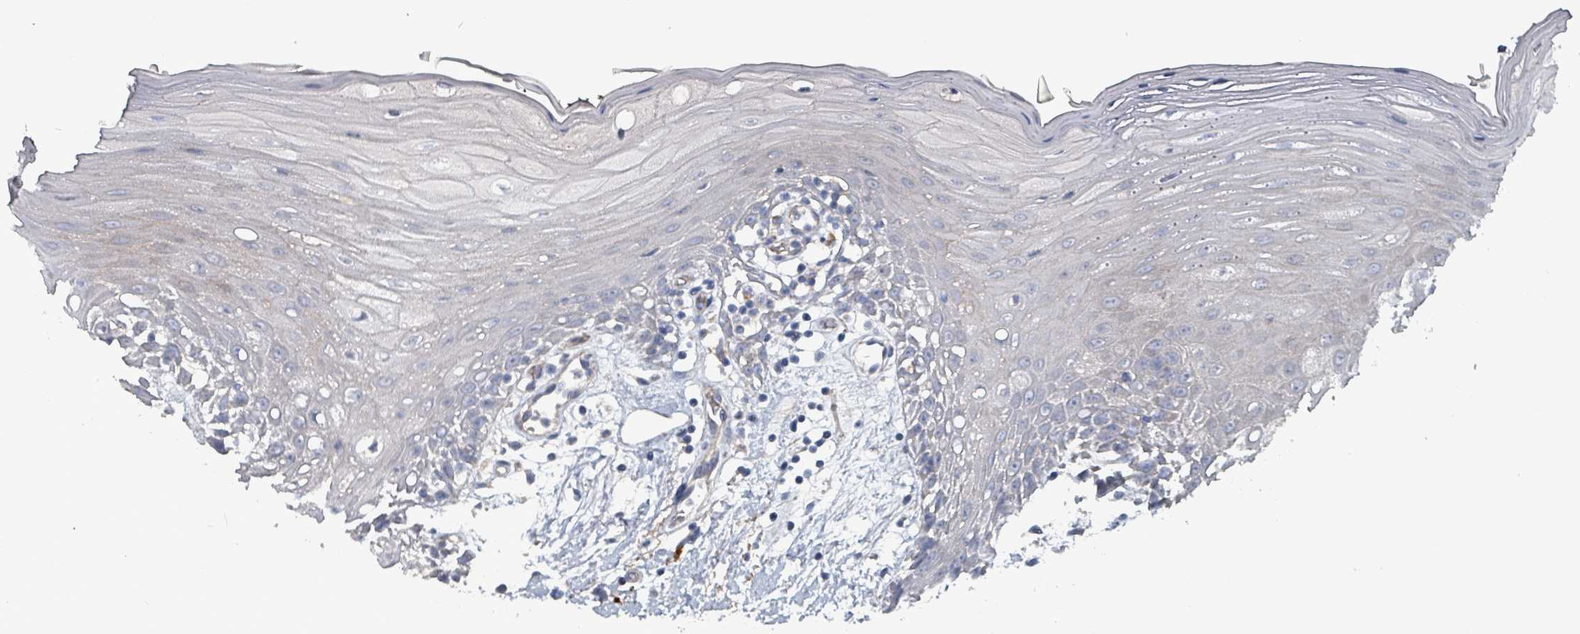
{"staining": {"intensity": "weak", "quantity": "<25%", "location": "cytoplasmic/membranous"}, "tissue": "oral mucosa", "cell_type": "Squamous epithelial cells", "image_type": "normal", "snomed": [{"axis": "morphology", "description": "Normal tissue, NOS"}, {"axis": "topography", "description": "Oral tissue"}, {"axis": "topography", "description": "Tounge, NOS"}], "caption": "This photomicrograph is of normal oral mucosa stained with IHC to label a protein in brown with the nuclei are counter-stained blue. There is no positivity in squamous epithelial cells.", "gene": "TAAR5", "patient": {"sex": "female", "age": 59}}